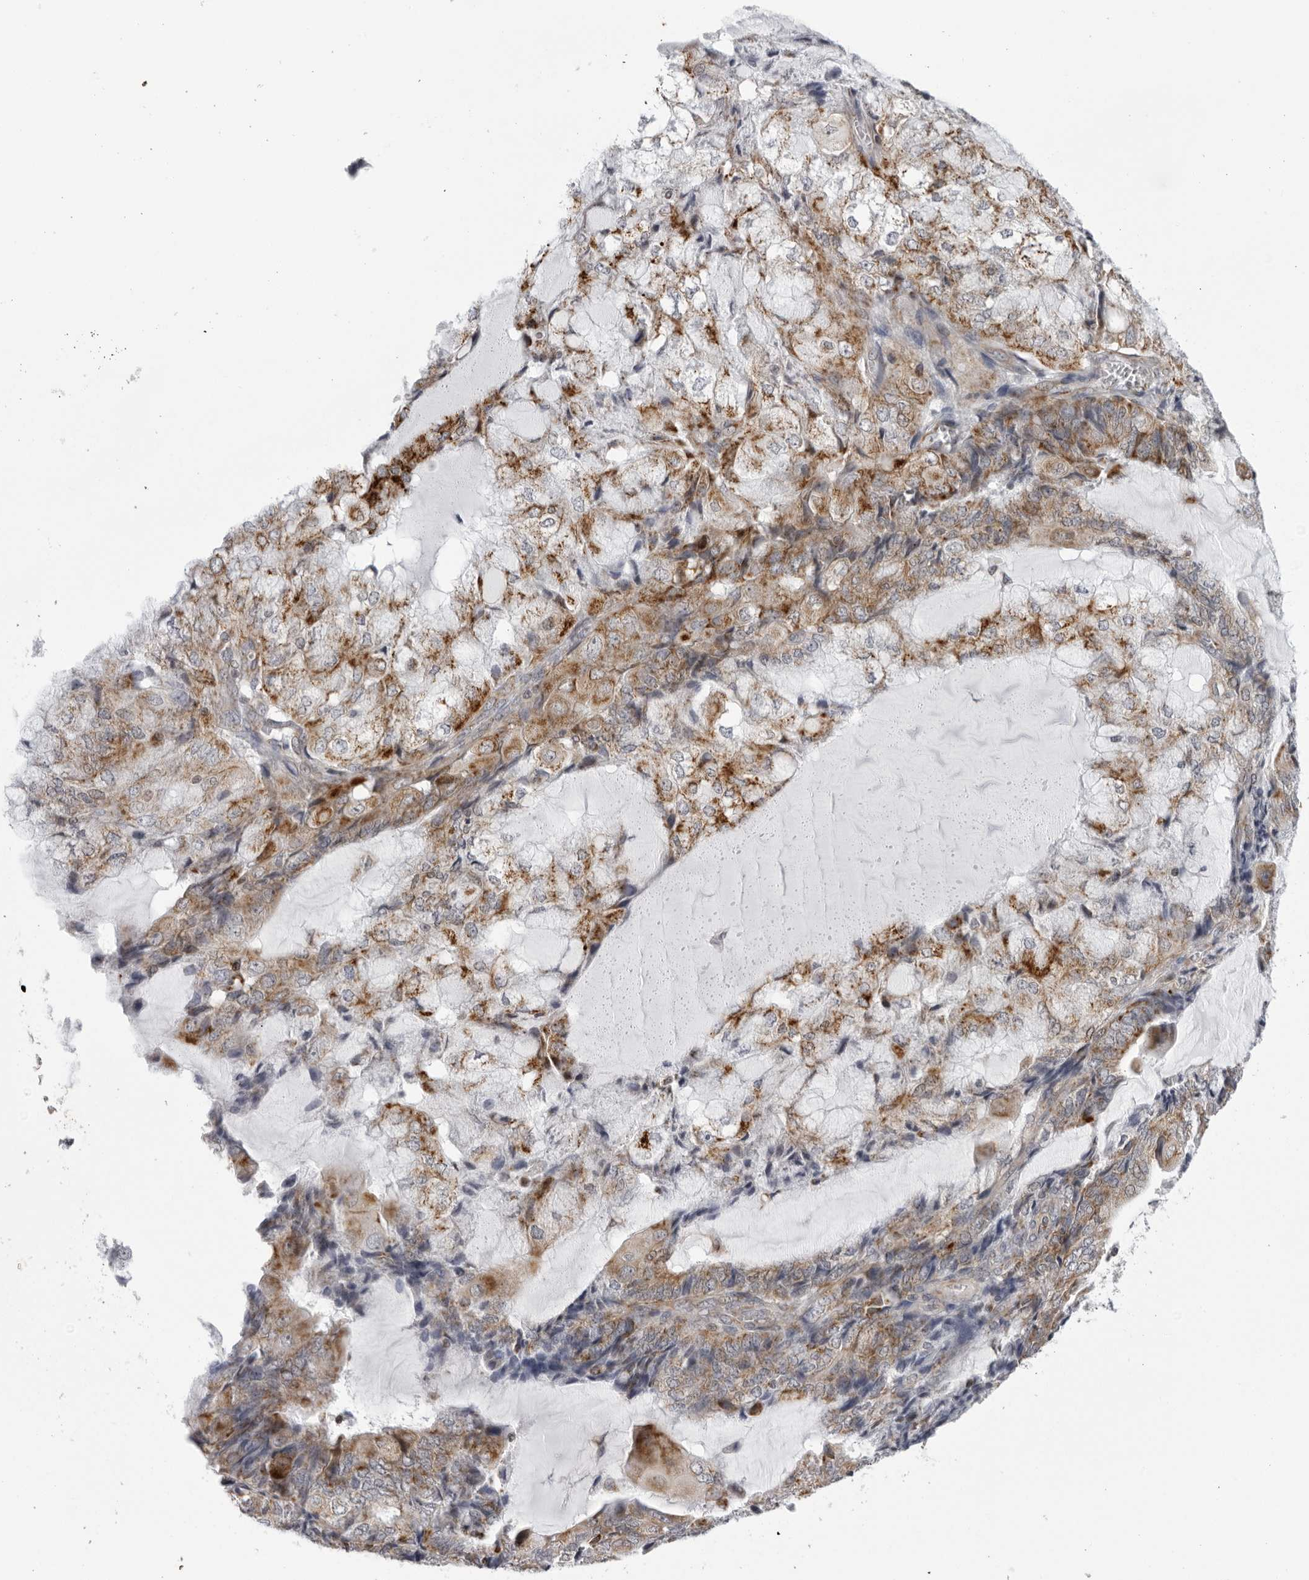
{"staining": {"intensity": "moderate", "quantity": ">75%", "location": "cytoplasmic/membranous"}, "tissue": "endometrial cancer", "cell_type": "Tumor cells", "image_type": "cancer", "snomed": [{"axis": "morphology", "description": "Adenocarcinoma, NOS"}, {"axis": "topography", "description": "Endometrium"}], "caption": "Protein staining reveals moderate cytoplasmic/membranous positivity in approximately >75% of tumor cells in endometrial adenocarcinoma.", "gene": "CPT2", "patient": {"sex": "female", "age": 81}}